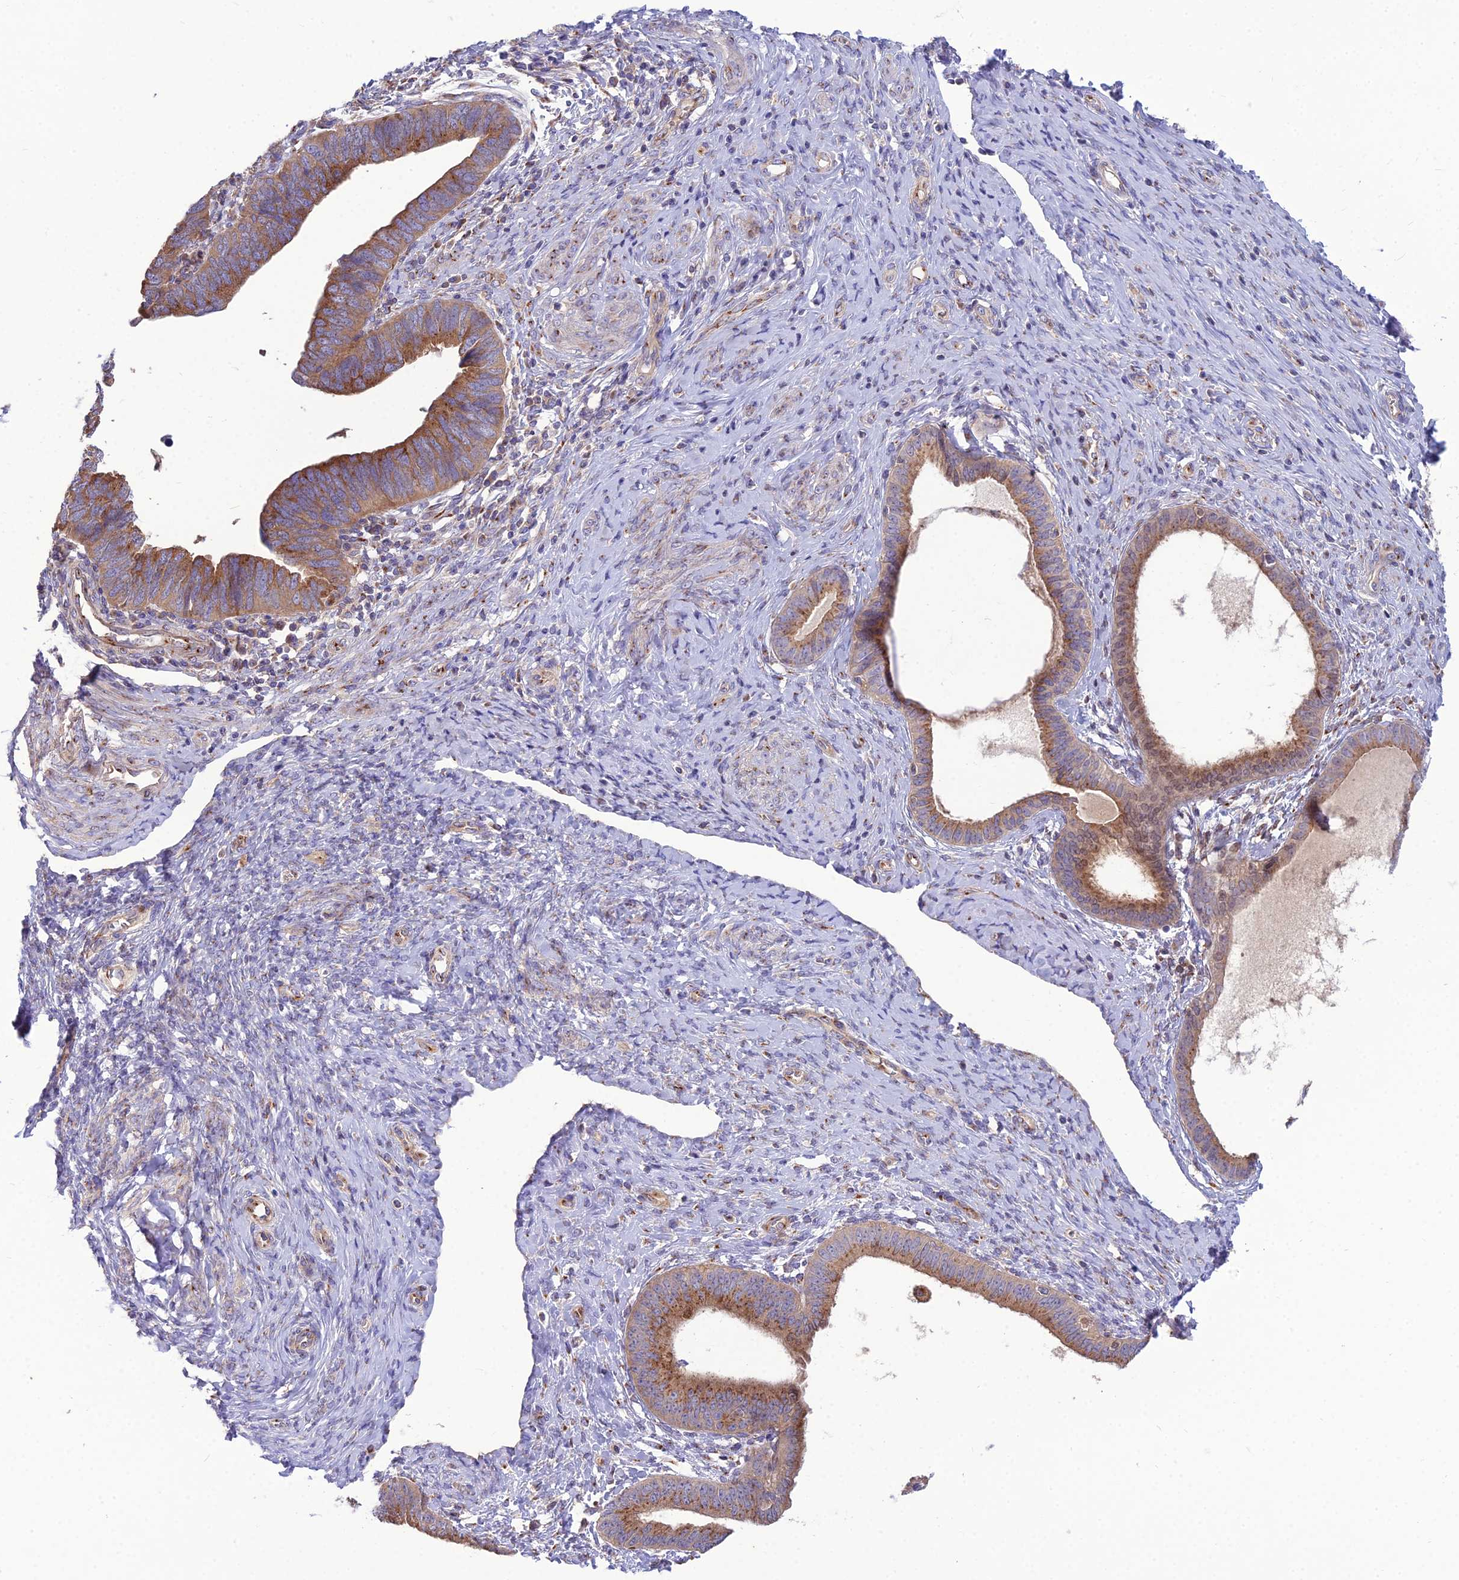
{"staining": {"intensity": "moderate", "quantity": ">75%", "location": "cytoplasmic/membranous"}, "tissue": "endometrial cancer", "cell_type": "Tumor cells", "image_type": "cancer", "snomed": [{"axis": "morphology", "description": "Adenocarcinoma, NOS"}, {"axis": "topography", "description": "Endometrium"}], "caption": "Brown immunohistochemical staining in endometrial cancer (adenocarcinoma) shows moderate cytoplasmic/membranous staining in approximately >75% of tumor cells.", "gene": "SPRYD7", "patient": {"sex": "female", "age": 79}}